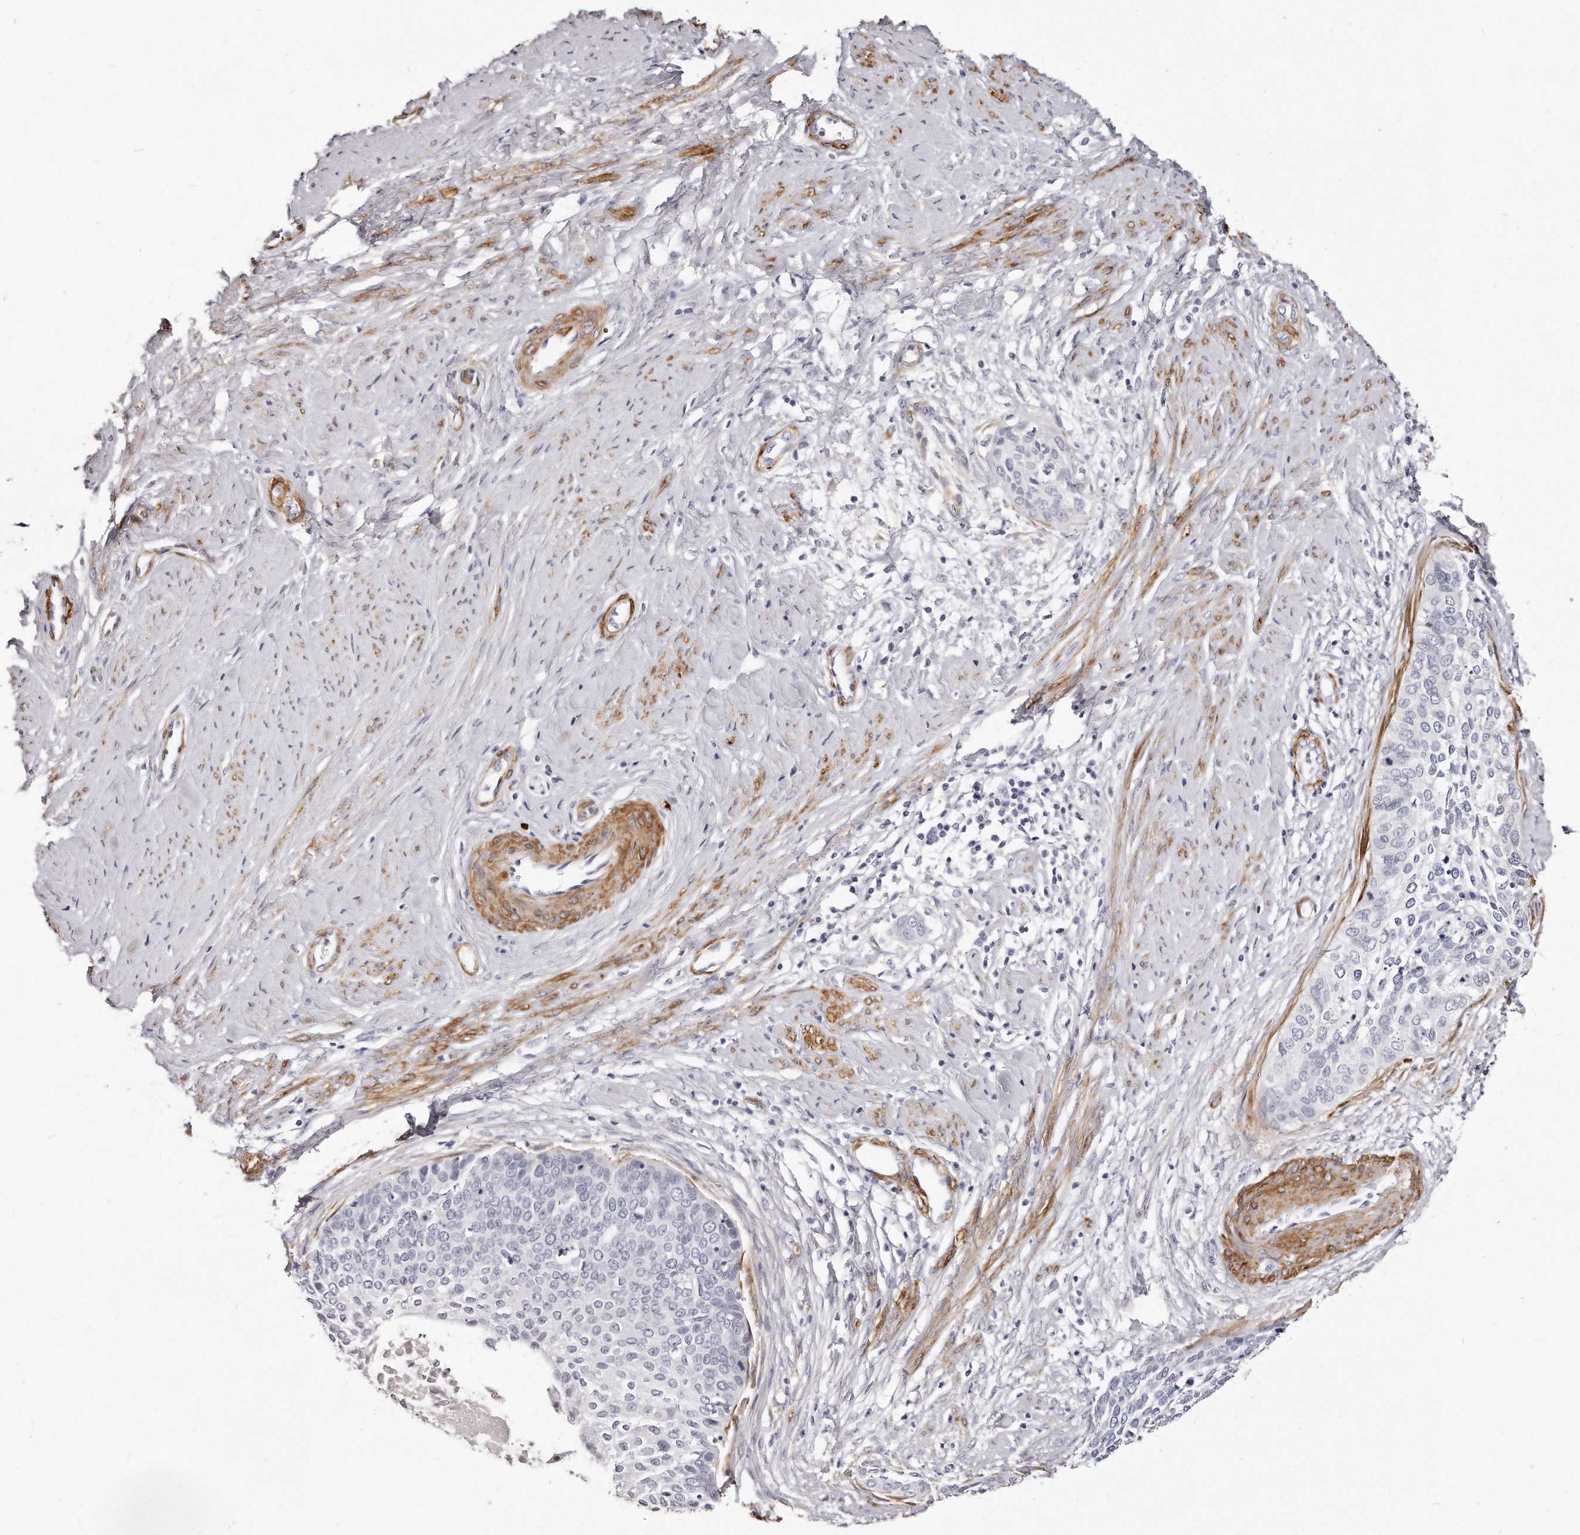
{"staining": {"intensity": "negative", "quantity": "none", "location": "none"}, "tissue": "cervical cancer", "cell_type": "Tumor cells", "image_type": "cancer", "snomed": [{"axis": "morphology", "description": "Squamous cell carcinoma, NOS"}, {"axis": "topography", "description": "Cervix"}], "caption": "Tumor cells are negative for protein expression in human cervical cancer (squamous cell carcinoma). (Brightfield microscopy of DAB (3,3'-diaminobenzidine) immunohistochemistry at high magnification).", "gene": "LMOD1", "patient": {"sex": "female", "age": 37}}